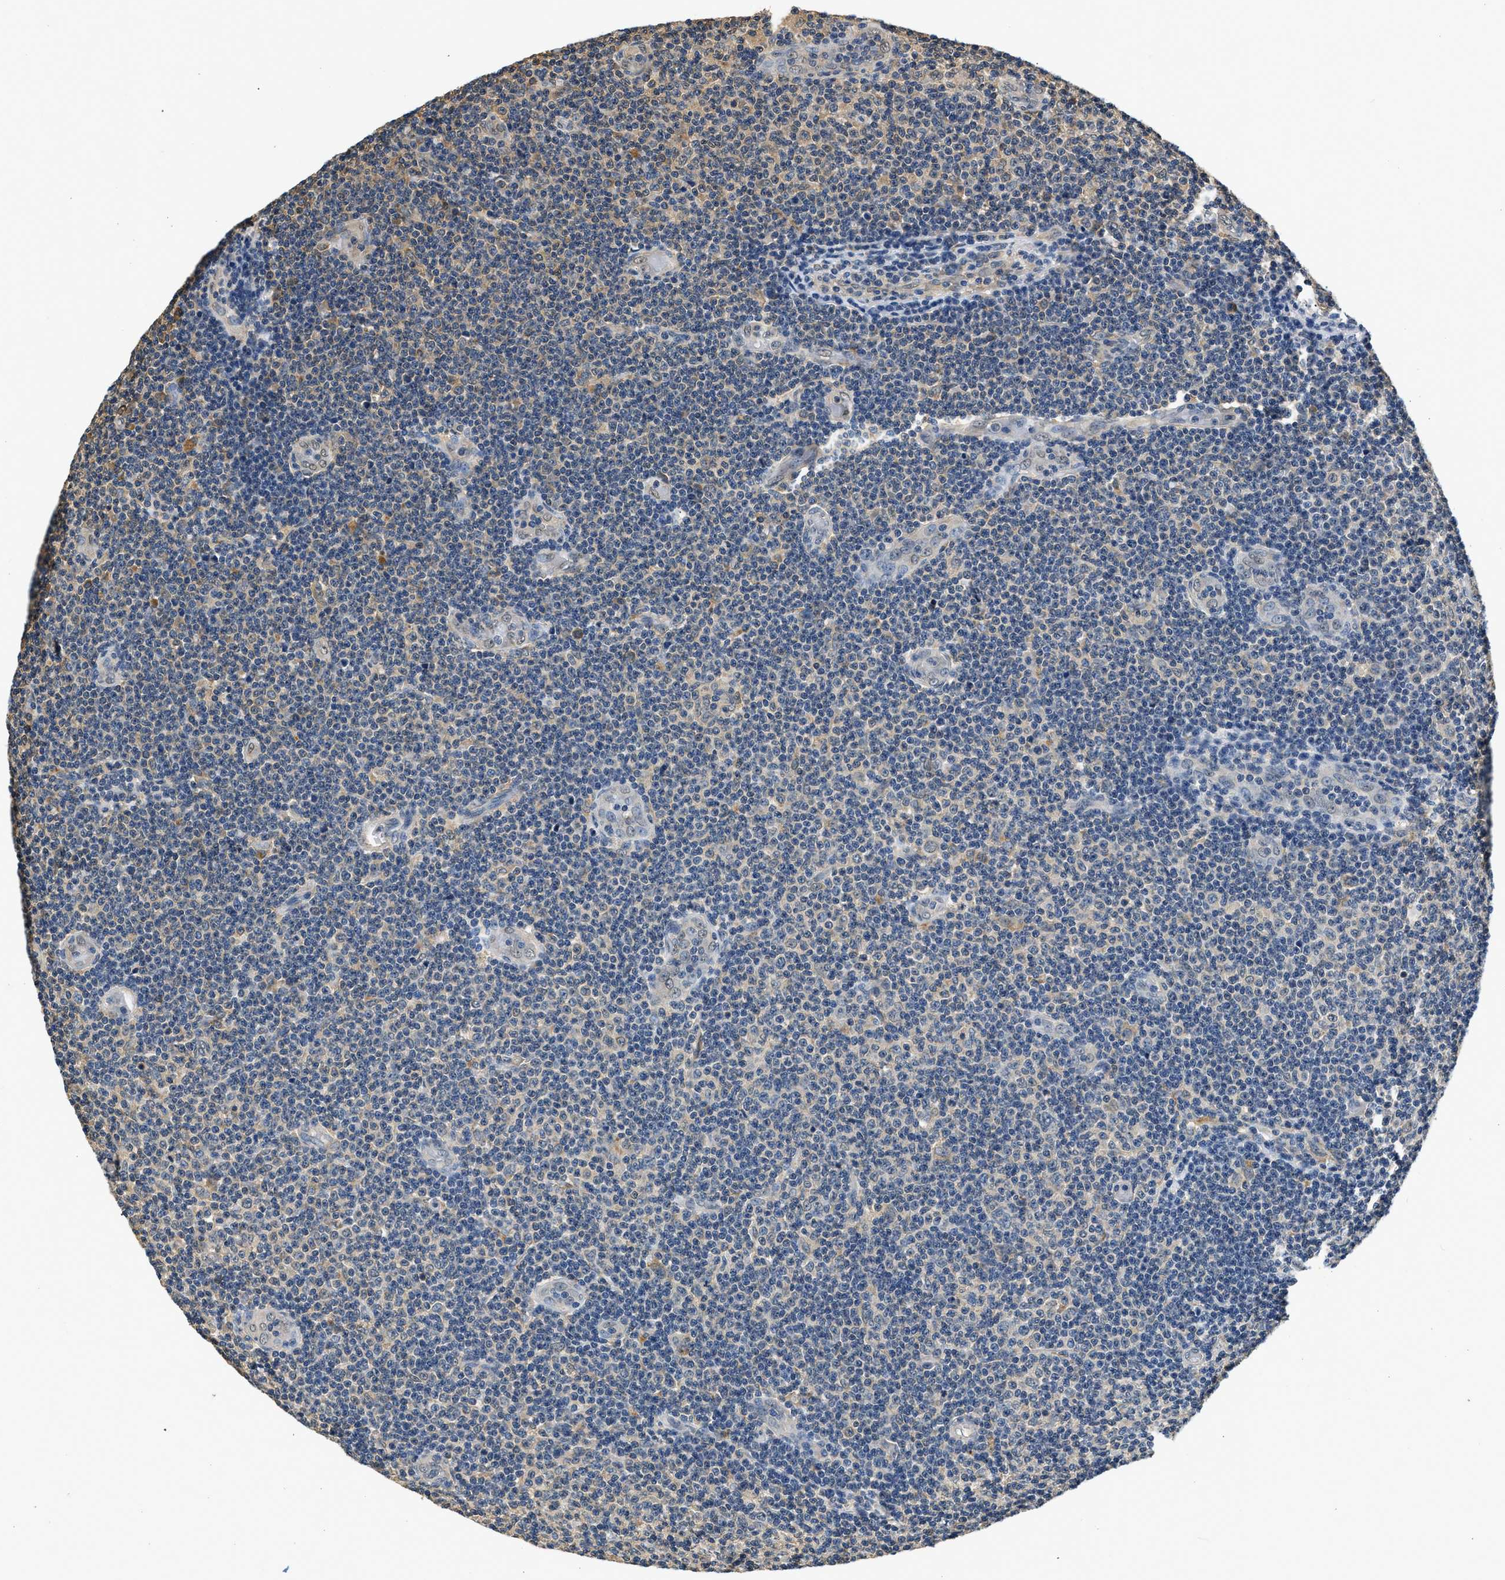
{"staining": {"intensity": "negative", "quantity": "none", "location": "none"}, "tissue": "lymphoma", "cell_type": "Tumor cells", "image_type": "cancer", "snomed": [{"axis": "morphology", "description": "Malignant lymphoma, non-Hodgkin's type, Low grade"}, {"axis": "topography", "description": "Lymph node"}], "caption": "Tumor cells are negative for protein expression in human low-grade malignant lymphoma, non-Hodgkin's type. (Stains: DAB IHC with hematoxylin counter stain, Microscopy: brightfield microscopy at high magnification).", "gene": "BCL7C", "patient": {"sex": "male", "age": 83}}